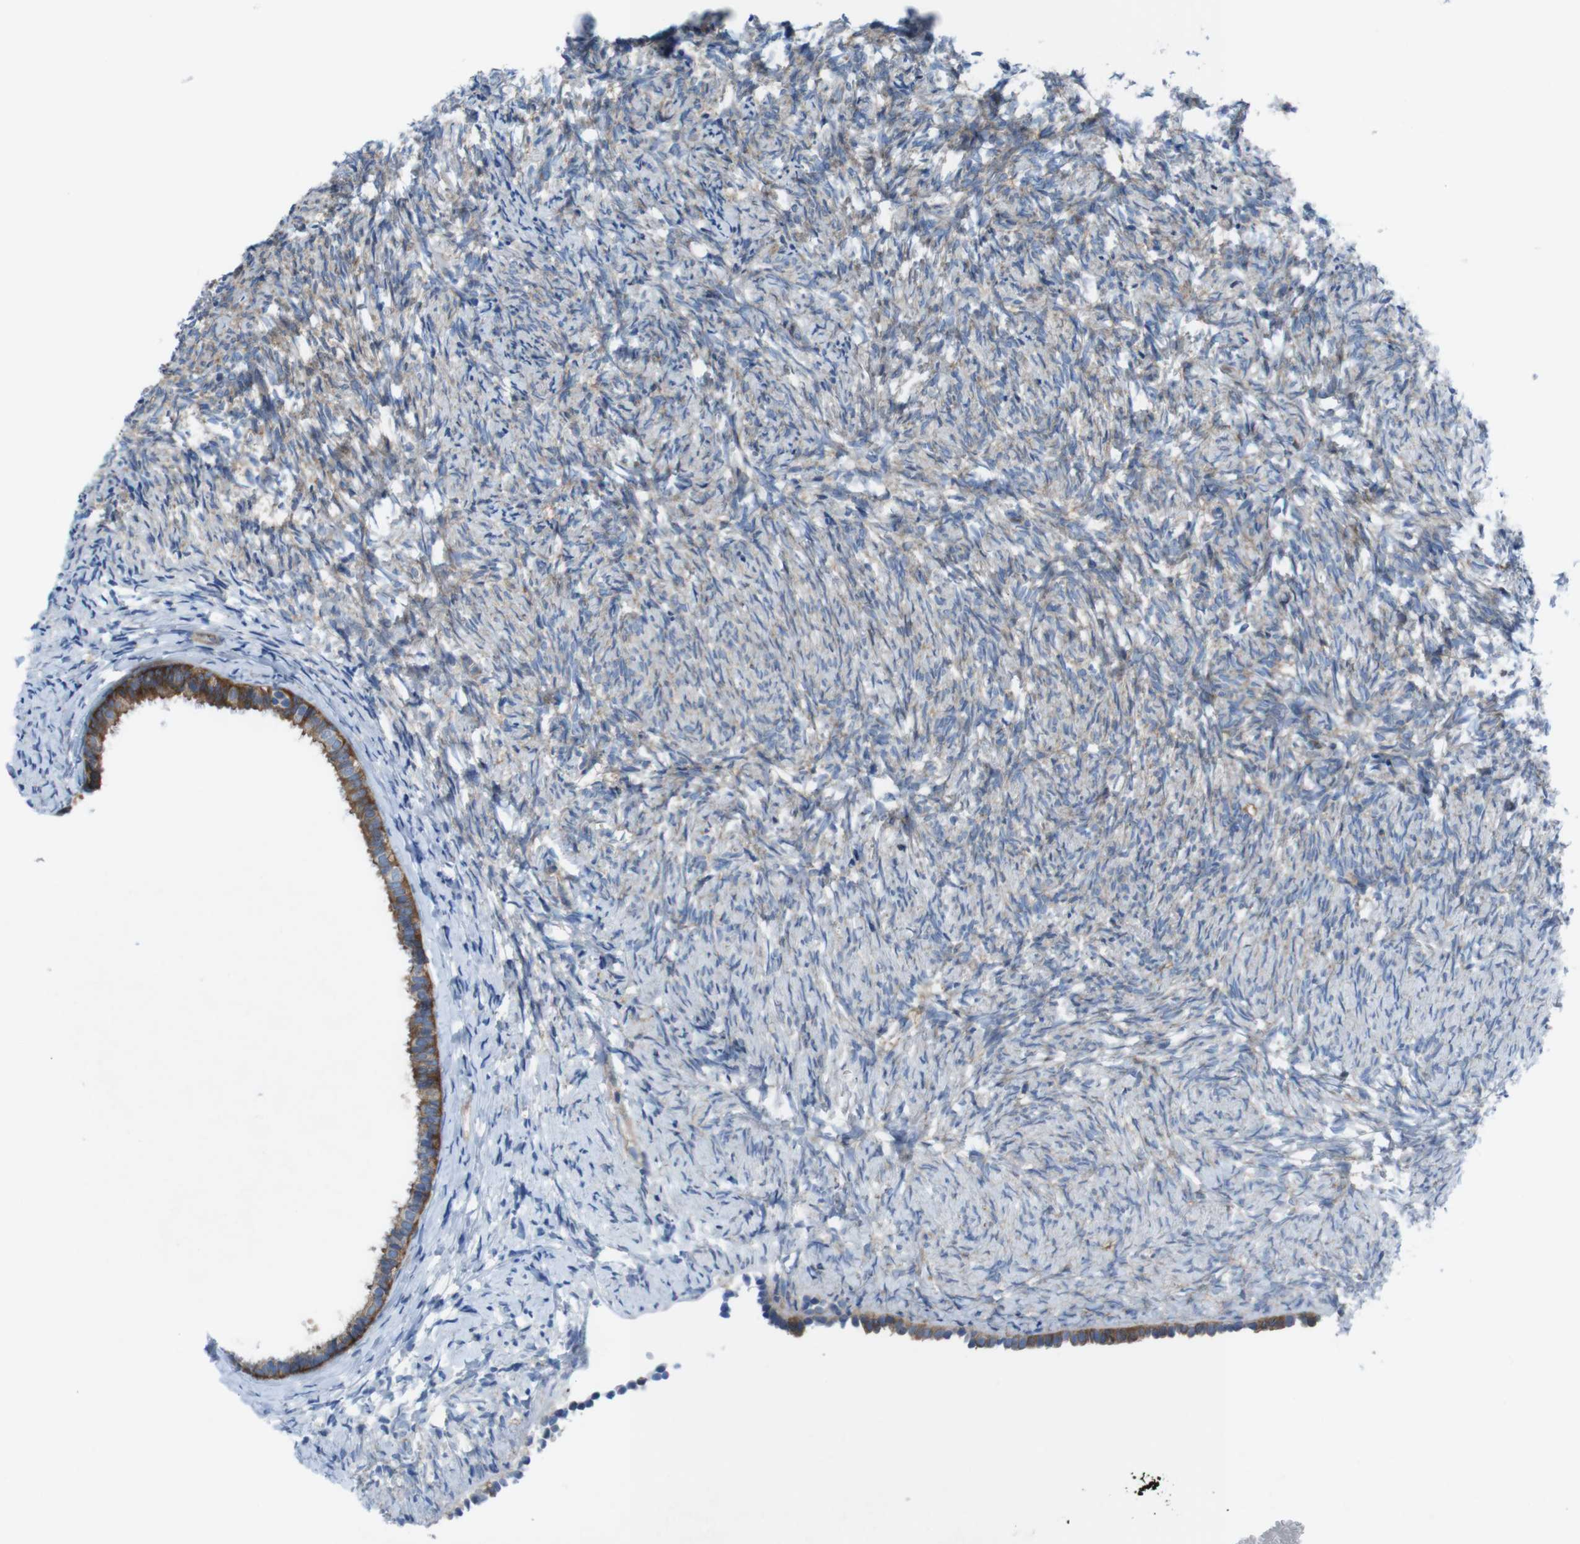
{"staining": {"intensity": "moderate", "quantity": ">75%", "location": "cytoplasmic/membranous"}, "tissue": "ovary", "cell_type": "Follicle cells", "image_type": "normal", "snomed": [{"axis": "morphology", "description": "Normal tissue, NOS"}, {"axis": "topography", "description": "Ovary"}], "caption": "The histopathology image shows a brown stain indicating the presence of a protein in the cytoplasmic/membranous of follicle cells in ovary. The staining was performed using DAB, with brown indicating positive protein expression. Nuclei are stained blue with hematoxylin.", "gene": "DIAPH2", "patient": {"sex": "female", "age": 60}}